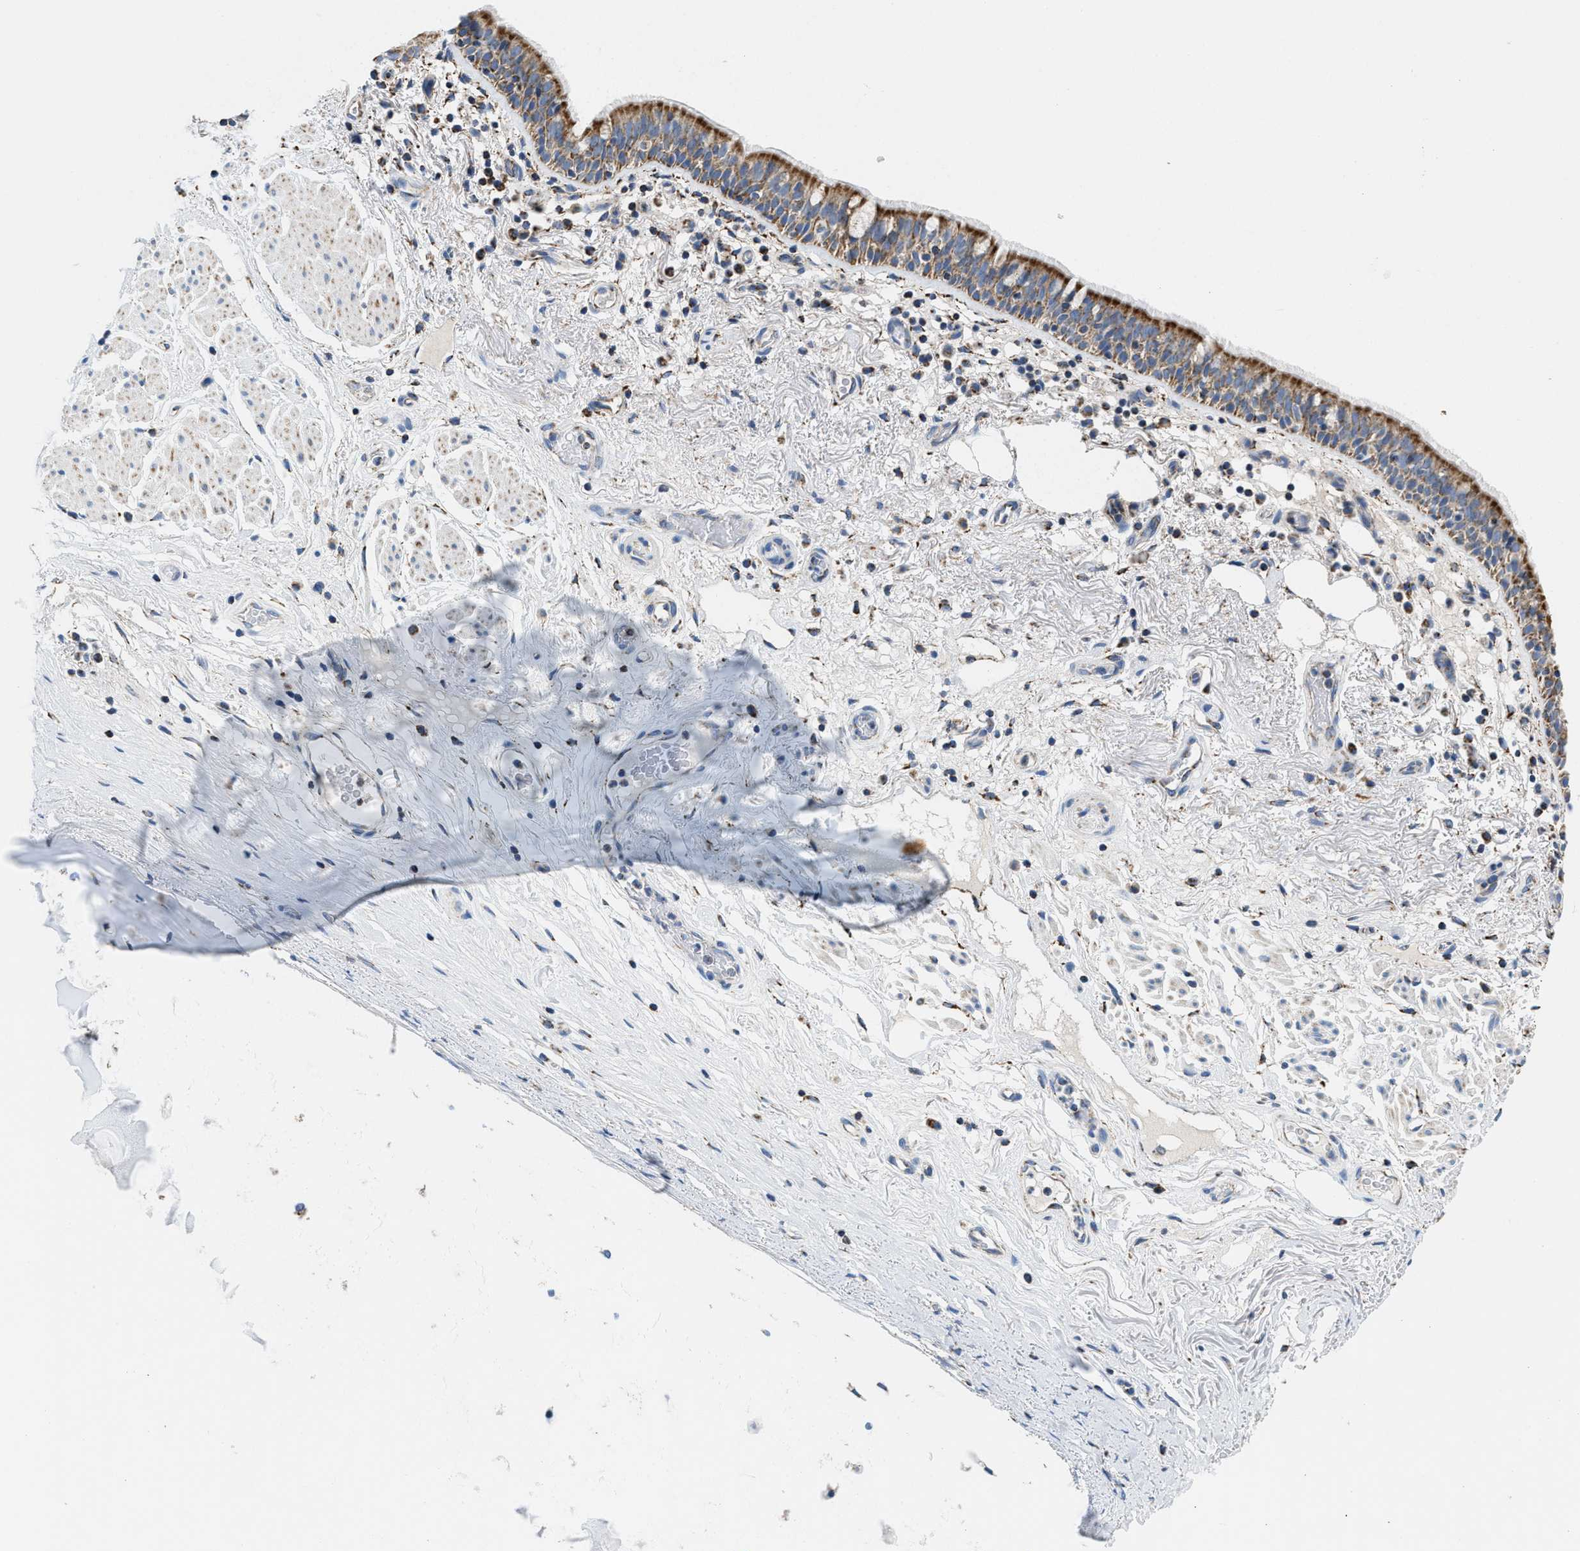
{"staining": {"intensity": "moderate", "quantity": ">75%", "location": "cytoplasmic/membranous"}, "tissue": "bronchus", "cell_type": "Respiratory epithelial cells", "image_type": "normal", "snomed": [{"axis": "morphology", "description": "Normal tissue, NOS"}, {"axis": "morphology", "description": "Inflammation, NOS"}, {"axis": "topography", "description": "Cartilage tissue"}, {"axis": "topography", "description": "Bronchus"}], "caption": "Immunohistochemical staining of unremarkable bronchus exhibits moderate cytoplasmic/membranous protein positivity in about >75% of respiratory epithelial cells. (DAB IHC with brightfield microscopy, high magnification).", "gene": "SFXN1", "patient": {"sex": "male", "age": 77}}